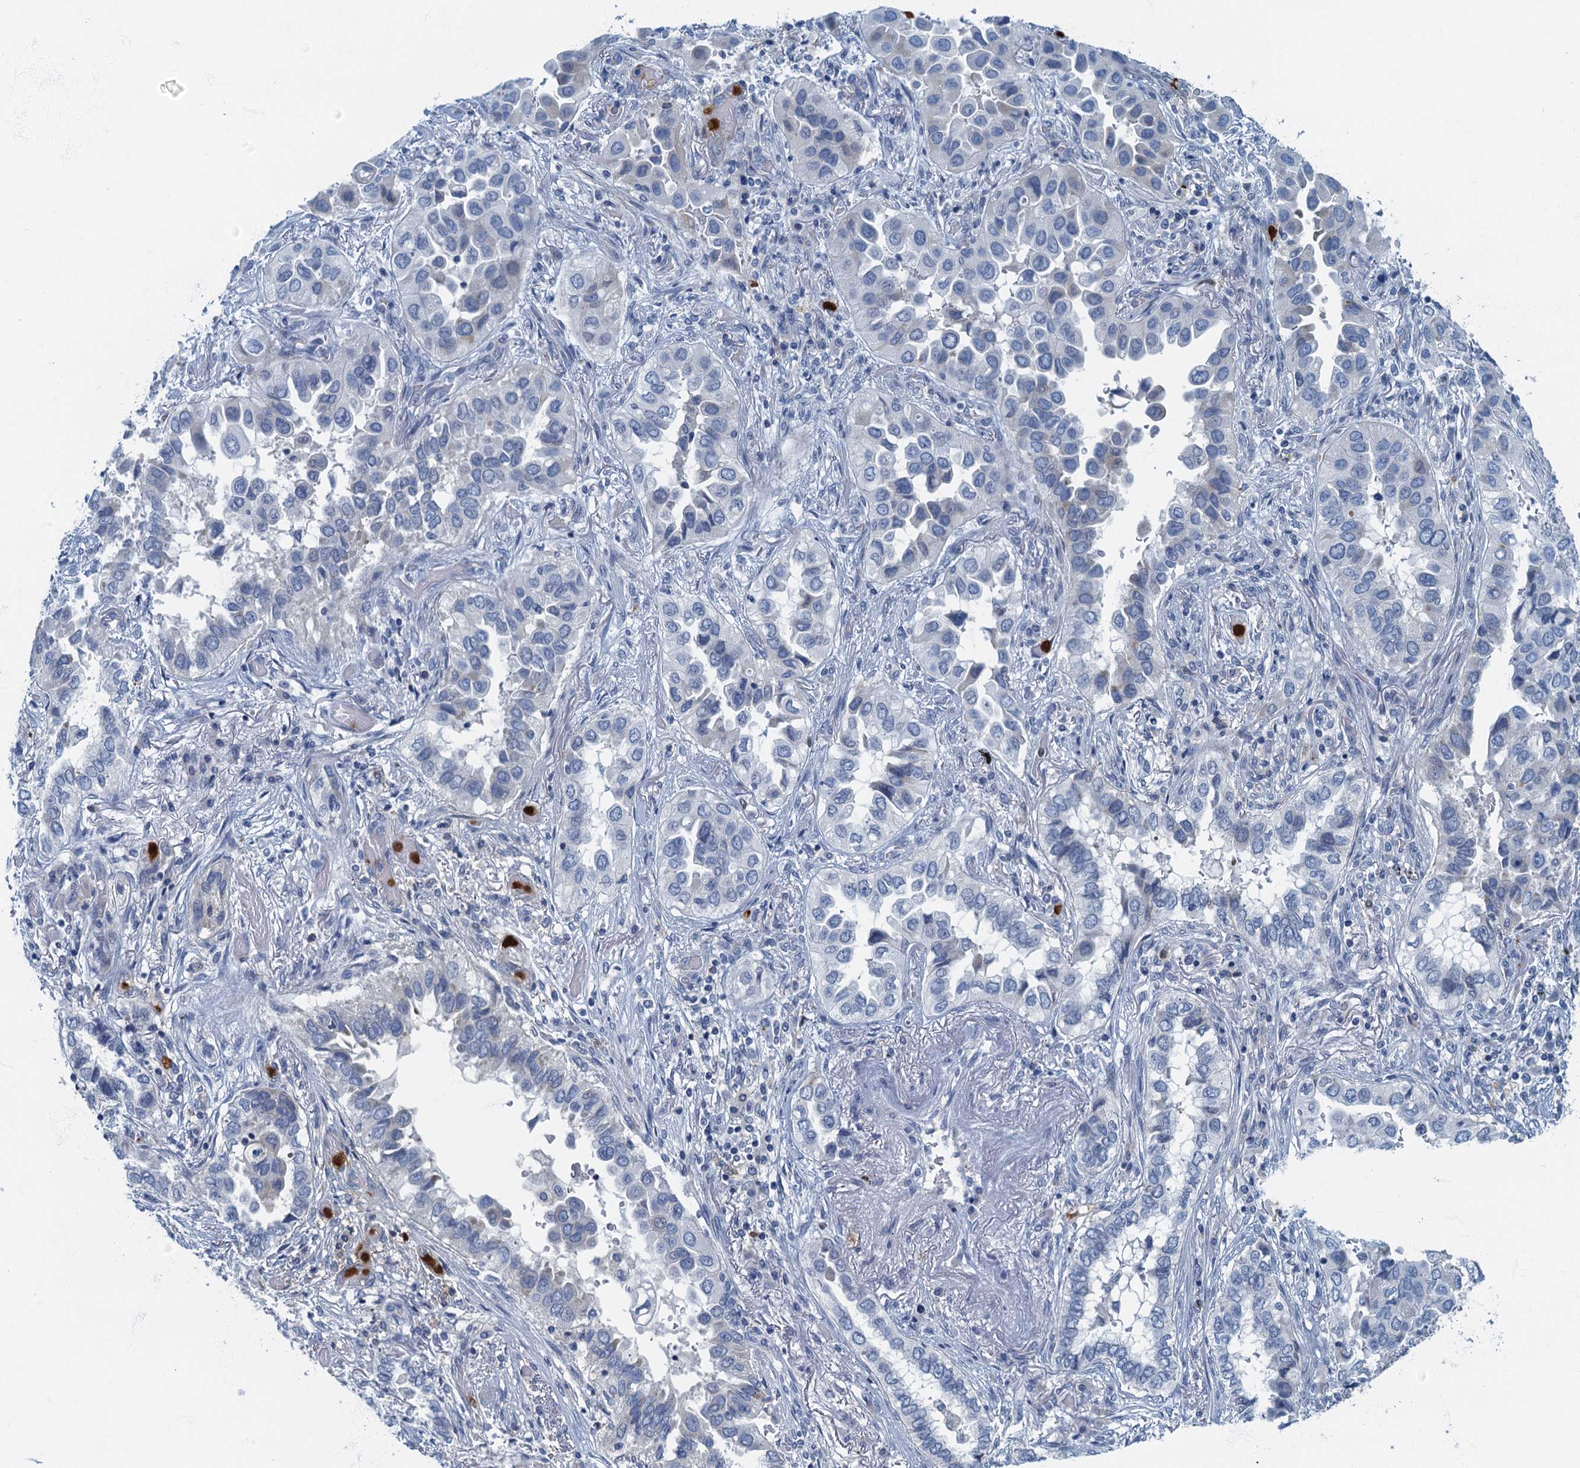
{"staining": {"intensity": "negative", "quantity": "none", "location": "none"}, "tissue": "lung cancer", "cell_type": "Tumor cells", "image_type": "cancer", "snomed": [{"axis": "morphology", "description": "Adenocarcinoma, NOS"}, {"axis": "topography", "description": "Lung"}], "caption": "Lung adenocarcinoma was stained to show a protein in brown. There is no significant positivity in tumor cells.", "gene": "ANKDD1A", "patient": {"sex": "female", "age": 76}}